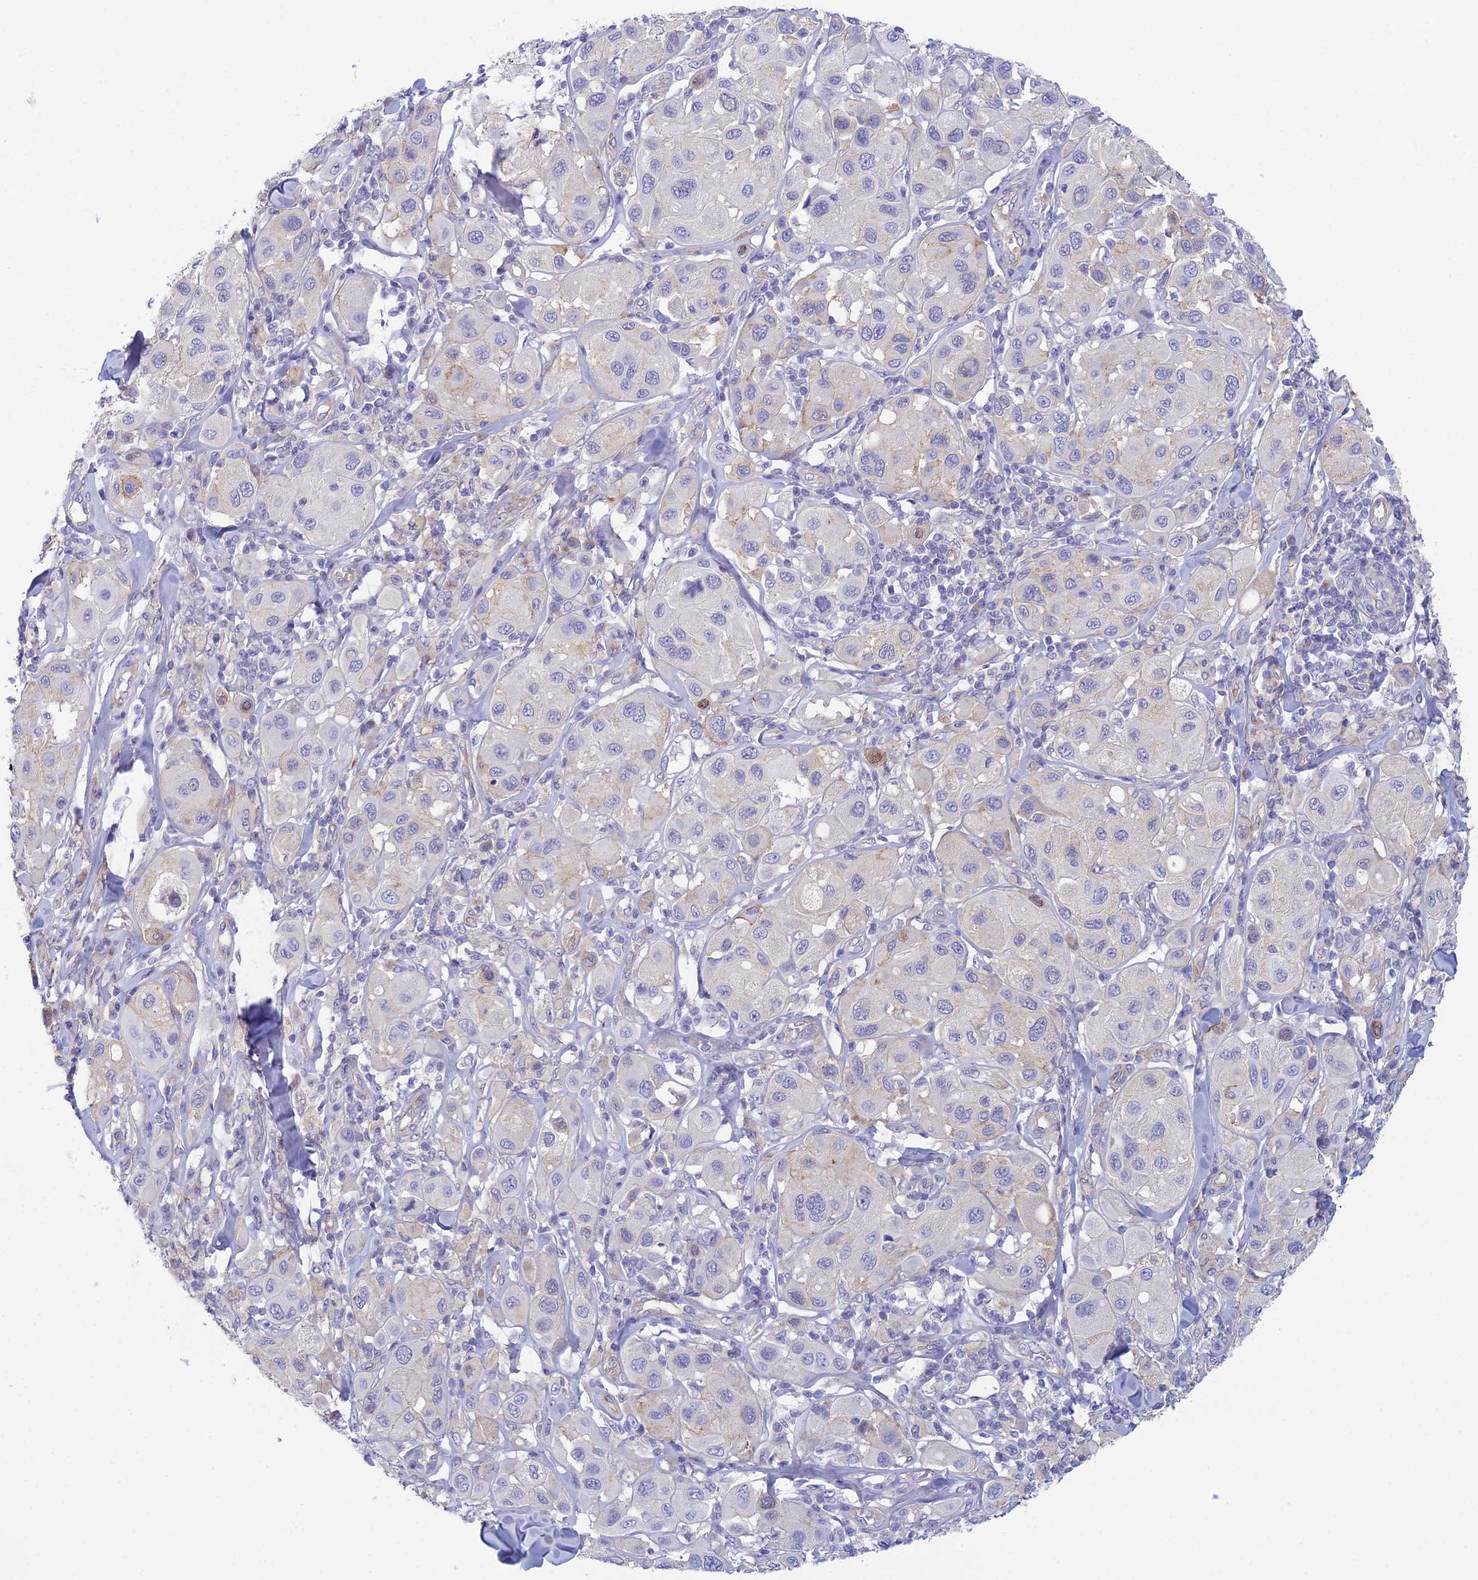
{"staining": {"intensity": "negative", "quantity": "none", "location": "none"}, "tissue": "melanoma", "cell_type": "Tumor cells", "image_type": "cancer", "snomed": [{"axis": "morphology", "description": "Malignant melanoma, Metastatic site"}, {"axis": "topography", "description": "Skin"}], "caption": "This is an immunohistochemistry (IHC) image of human malignant melanoma (metastatic site). There is no expression in tumor cells.", "gene": "ZNF564", "patient": {"sex": "male", "age": 41}}